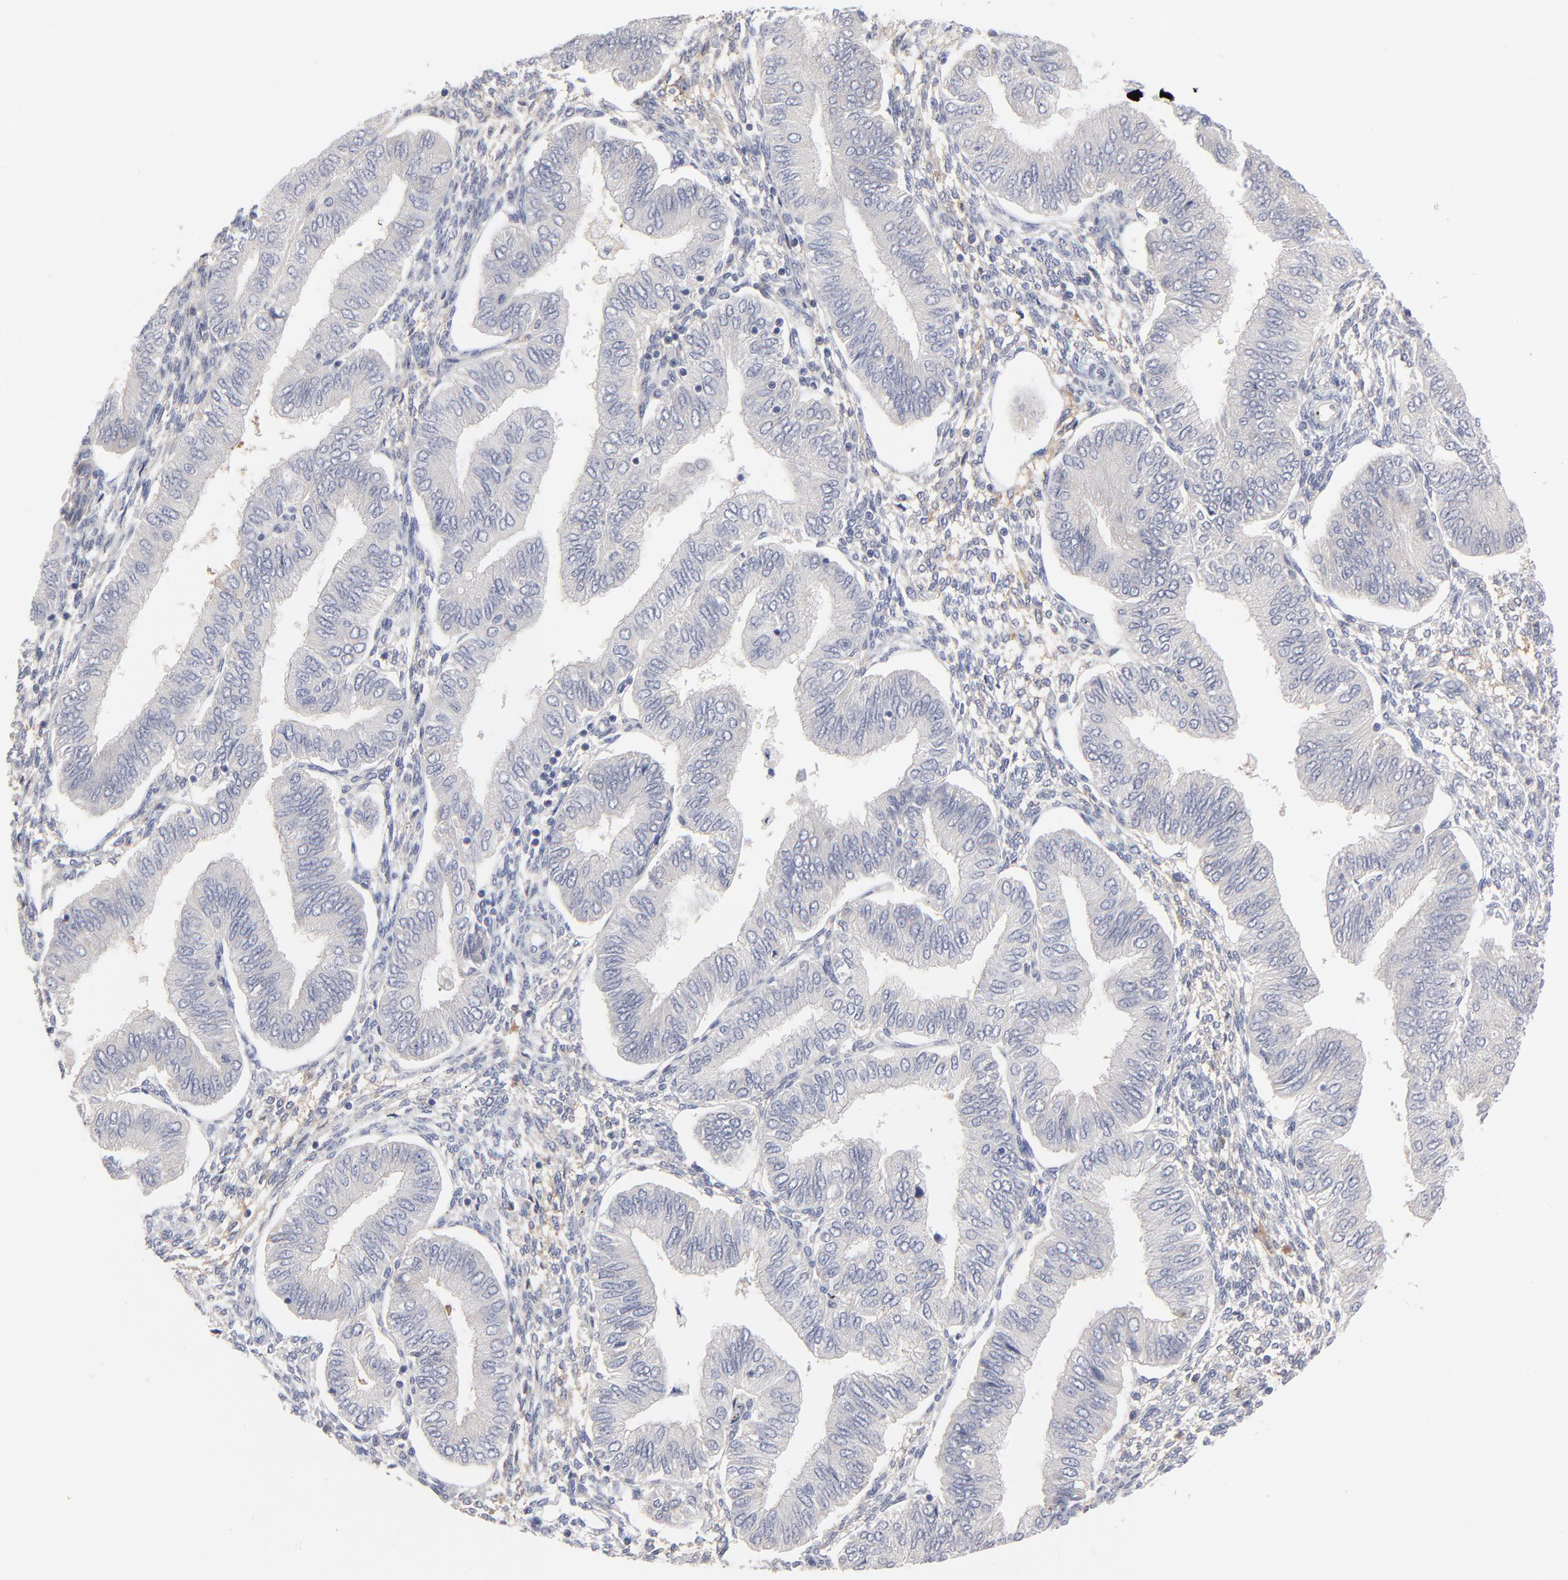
{"staining": {"intensity": "negative", "quantity": "none", "location": "none"}, "tissue": "endometrial cancer", "cell_type": "Tumor cells", "image_type": "cancer", "snomed": [{"axis": "morphology", "description": "Adenocarcinoma, NOS"}, {"axis": "topography", "description": "Endometrium"}], "caption": "DAB (3,3'-diaminobenzidine) immunohistochemical staining of adenocarcinoma (endometrial) exhibits no significant positivity in tumor cells.", "gene": "CCR3", "patient": {"sex": "female", "age": 51}}